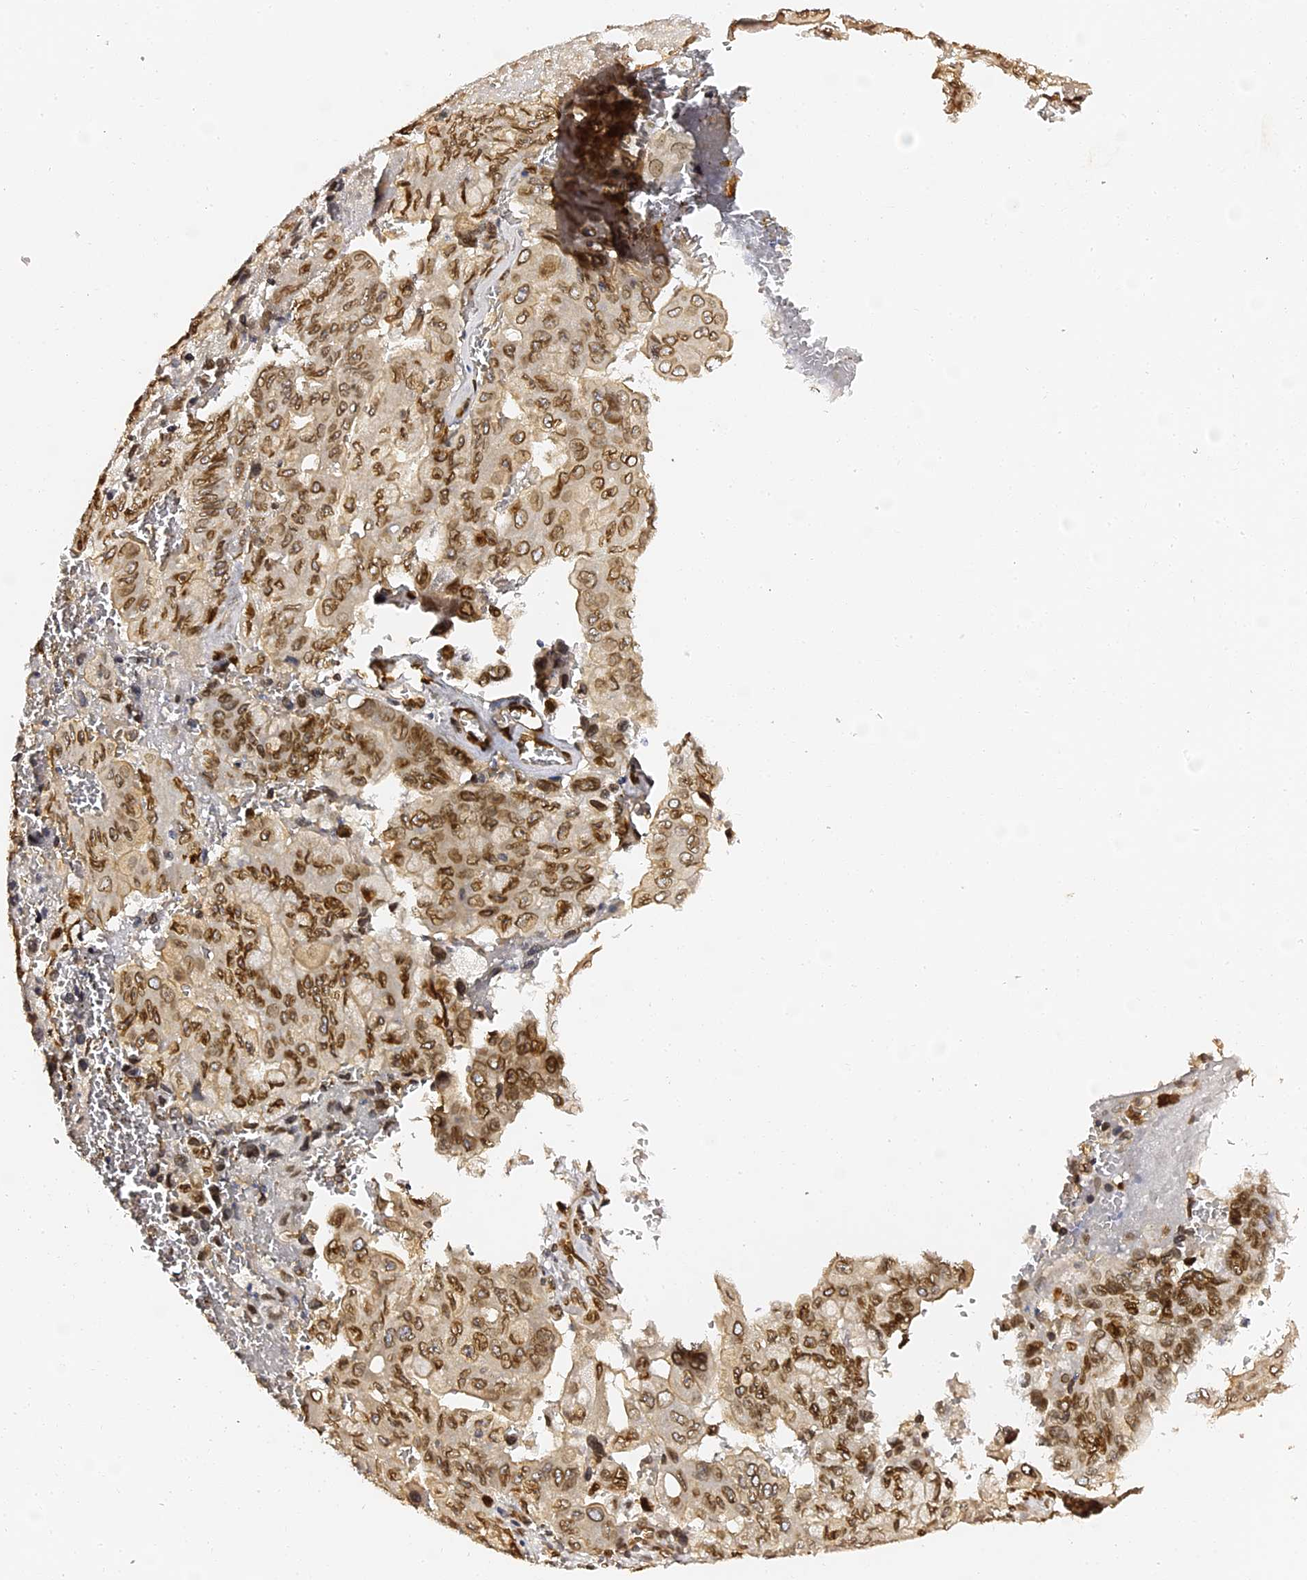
{"staining": {"intensity": "moderate", "quantity": ">75%", "location": "cytoplasmic/membranous,nuclear"}, "tissue": "pancreatic cancer", "cell_type": "Tumor cells", "image_type": "cancer", "snomed": [{"axis": "morphology", "description": "Adenocarcinoma, NOS"}, {"axis": "topography", "description": "Pancreas"}], "caption": "IHC (DAB (3,3'-diaminobenzidine)) staining of human pancreatic cancer exhibits moderate cytoplasmic/membranous and nuclear protein expression in approximately >75% of tumor cells. The protein is shown in brown color, while the nuclei are stained blue.", "gene": "ANAPC5", "patient": {"sex": "male", "age": 51}}